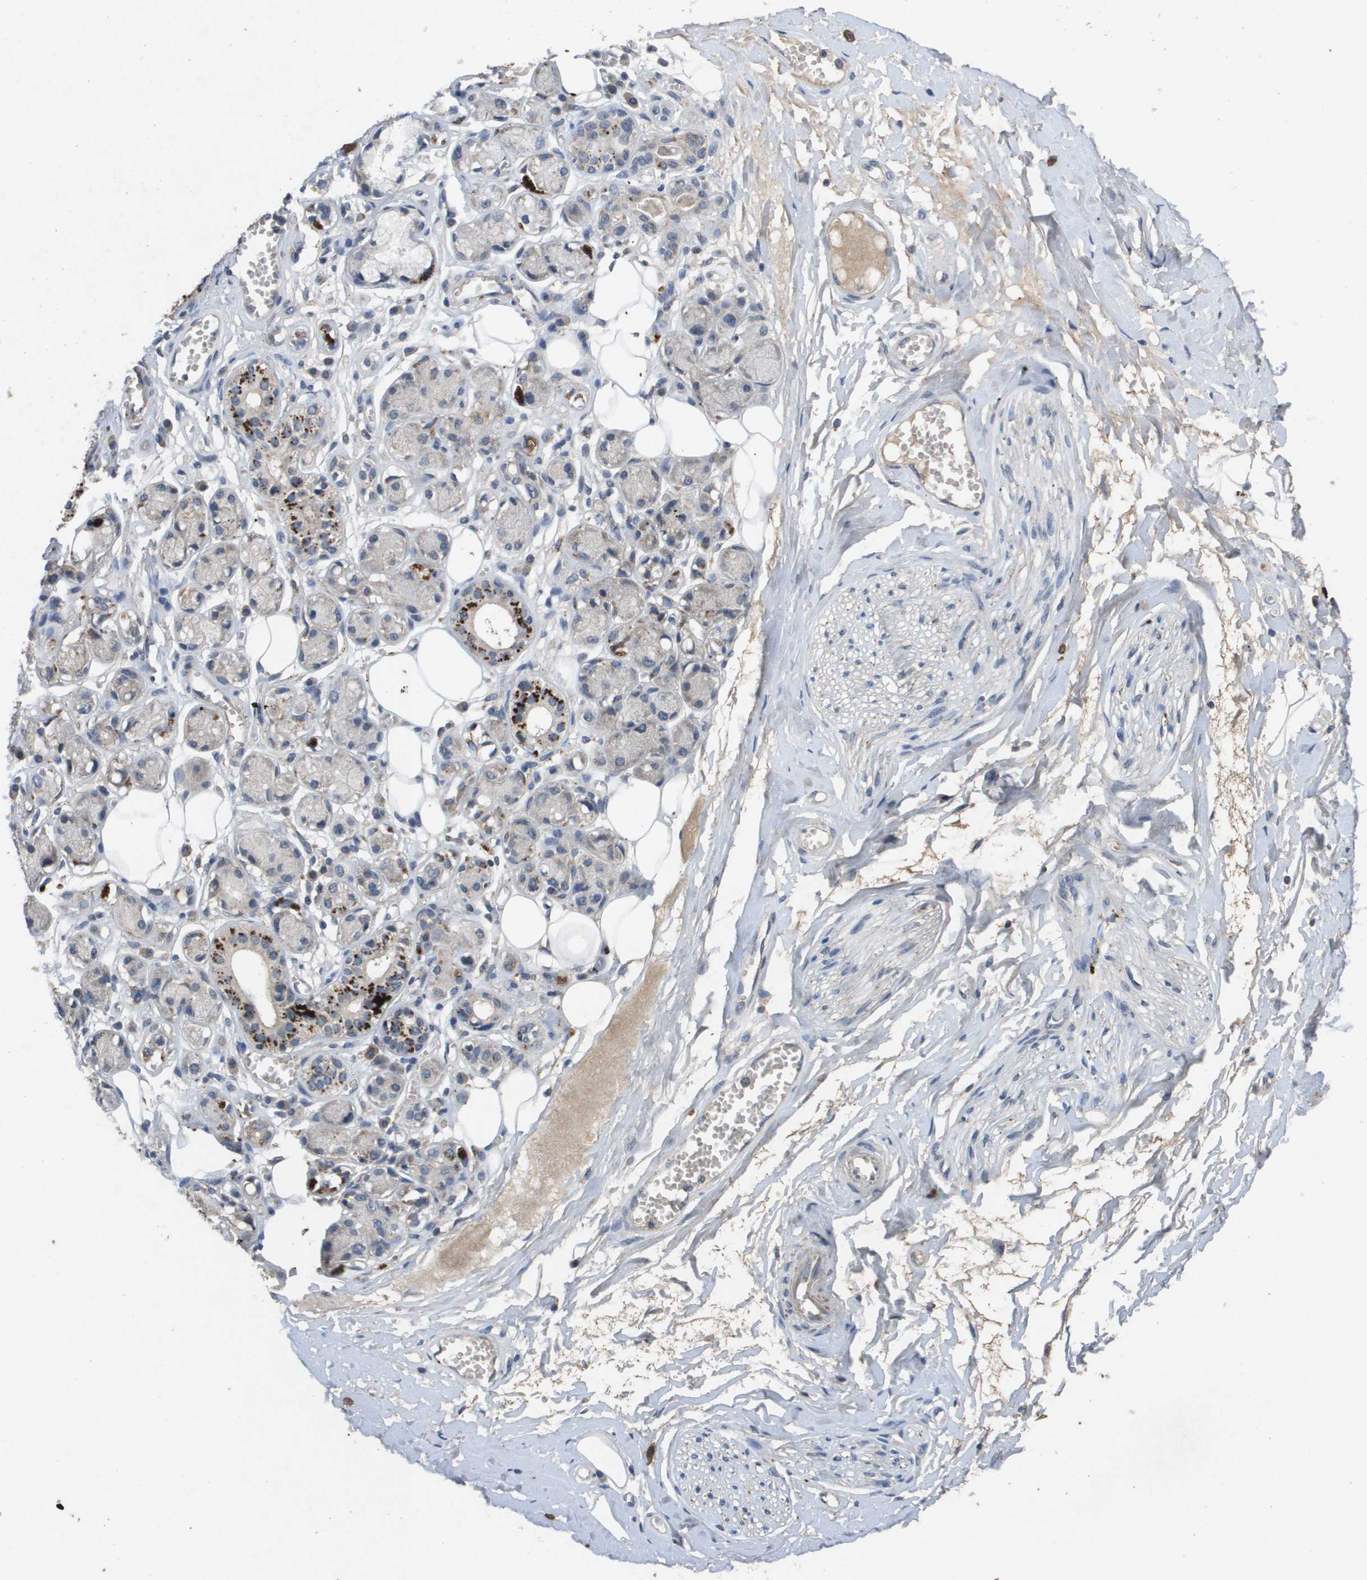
{"staining": {"intensity": "weak", "quantity": "25%-75%", "location": "cytoplasmic/membranous"}, "tissue": "adipose tissue", "cell_type": "Adipocytes", "image_type": "normal", "snomed": [{"axis": "morphology", "description": "Normal tissue, NOS"}, {"axis": "morphology", "description": "Inflammation, NOS"}, {"axis": "topography", "description": "Salivary gland"}, {"axis": "topography", "description": "Peripheral nerve tissue"}], "caption": "The image demonstrates immunohistochemical staining of unremarkable adipose tissue. There is weak cytoplasmic/membranous expression is present in approximately 25%-75% of adipocytes.", "gene": "PROC", "patient": {"sex": "female", "age": 75}}